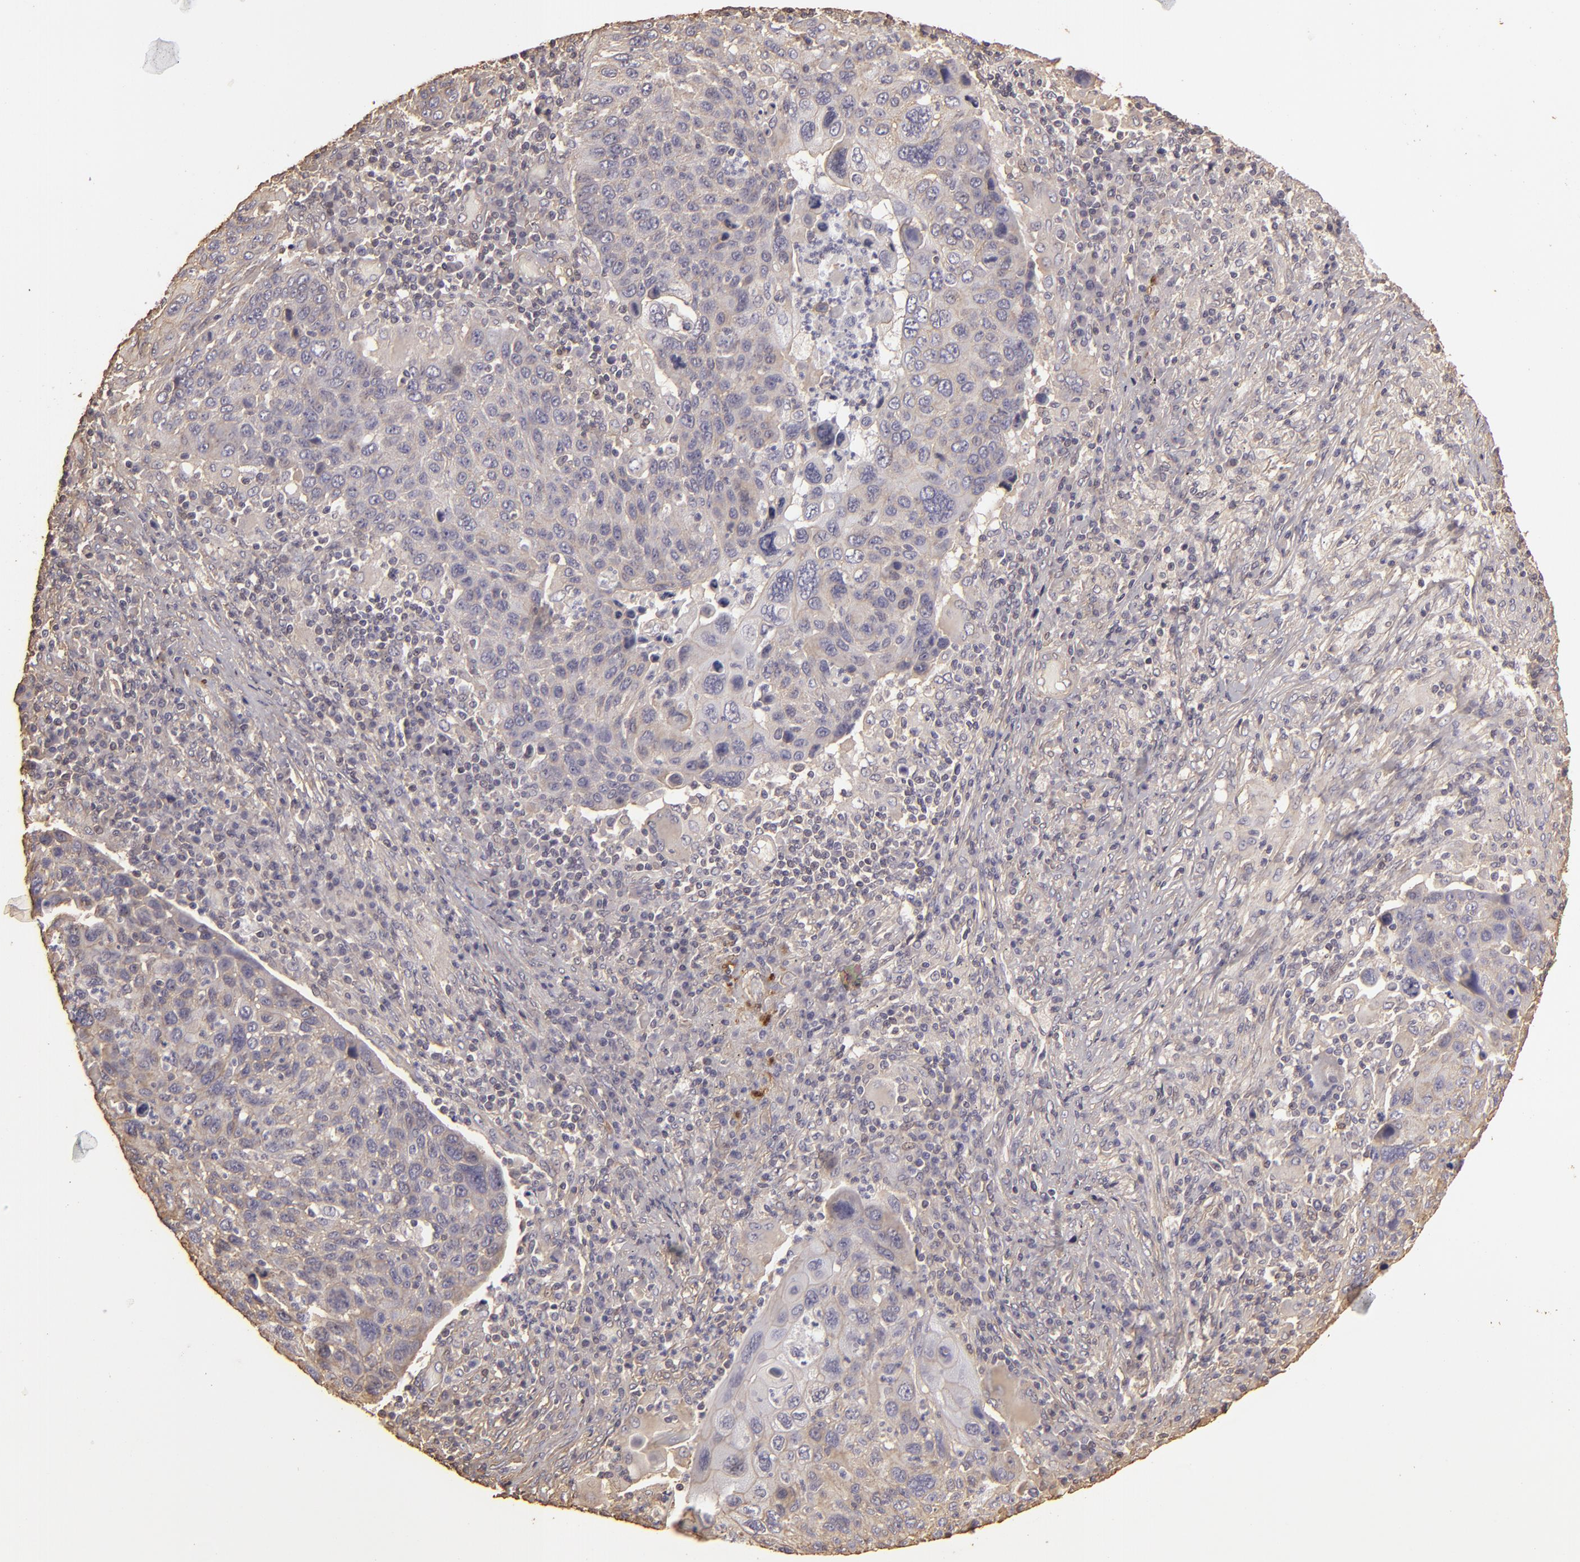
{"staining": {"intensity": "negative", "quantity": "none", "location": "none"}, "tissue": "lung cancer", "cell_type": "Tumor cells", "image_type": "cancer", "snomed": [{"axis": "morphology", "description": "Squamous cell carcinoma, NOS"}, {"axis": "topography", "description": "Lung"}], "caption": "Immunohistochemistry of lung cancer demonstrates no positivity in tumor cells.", "gene": "HSPB6", "patient": {"sex": "male", "age": 68}}